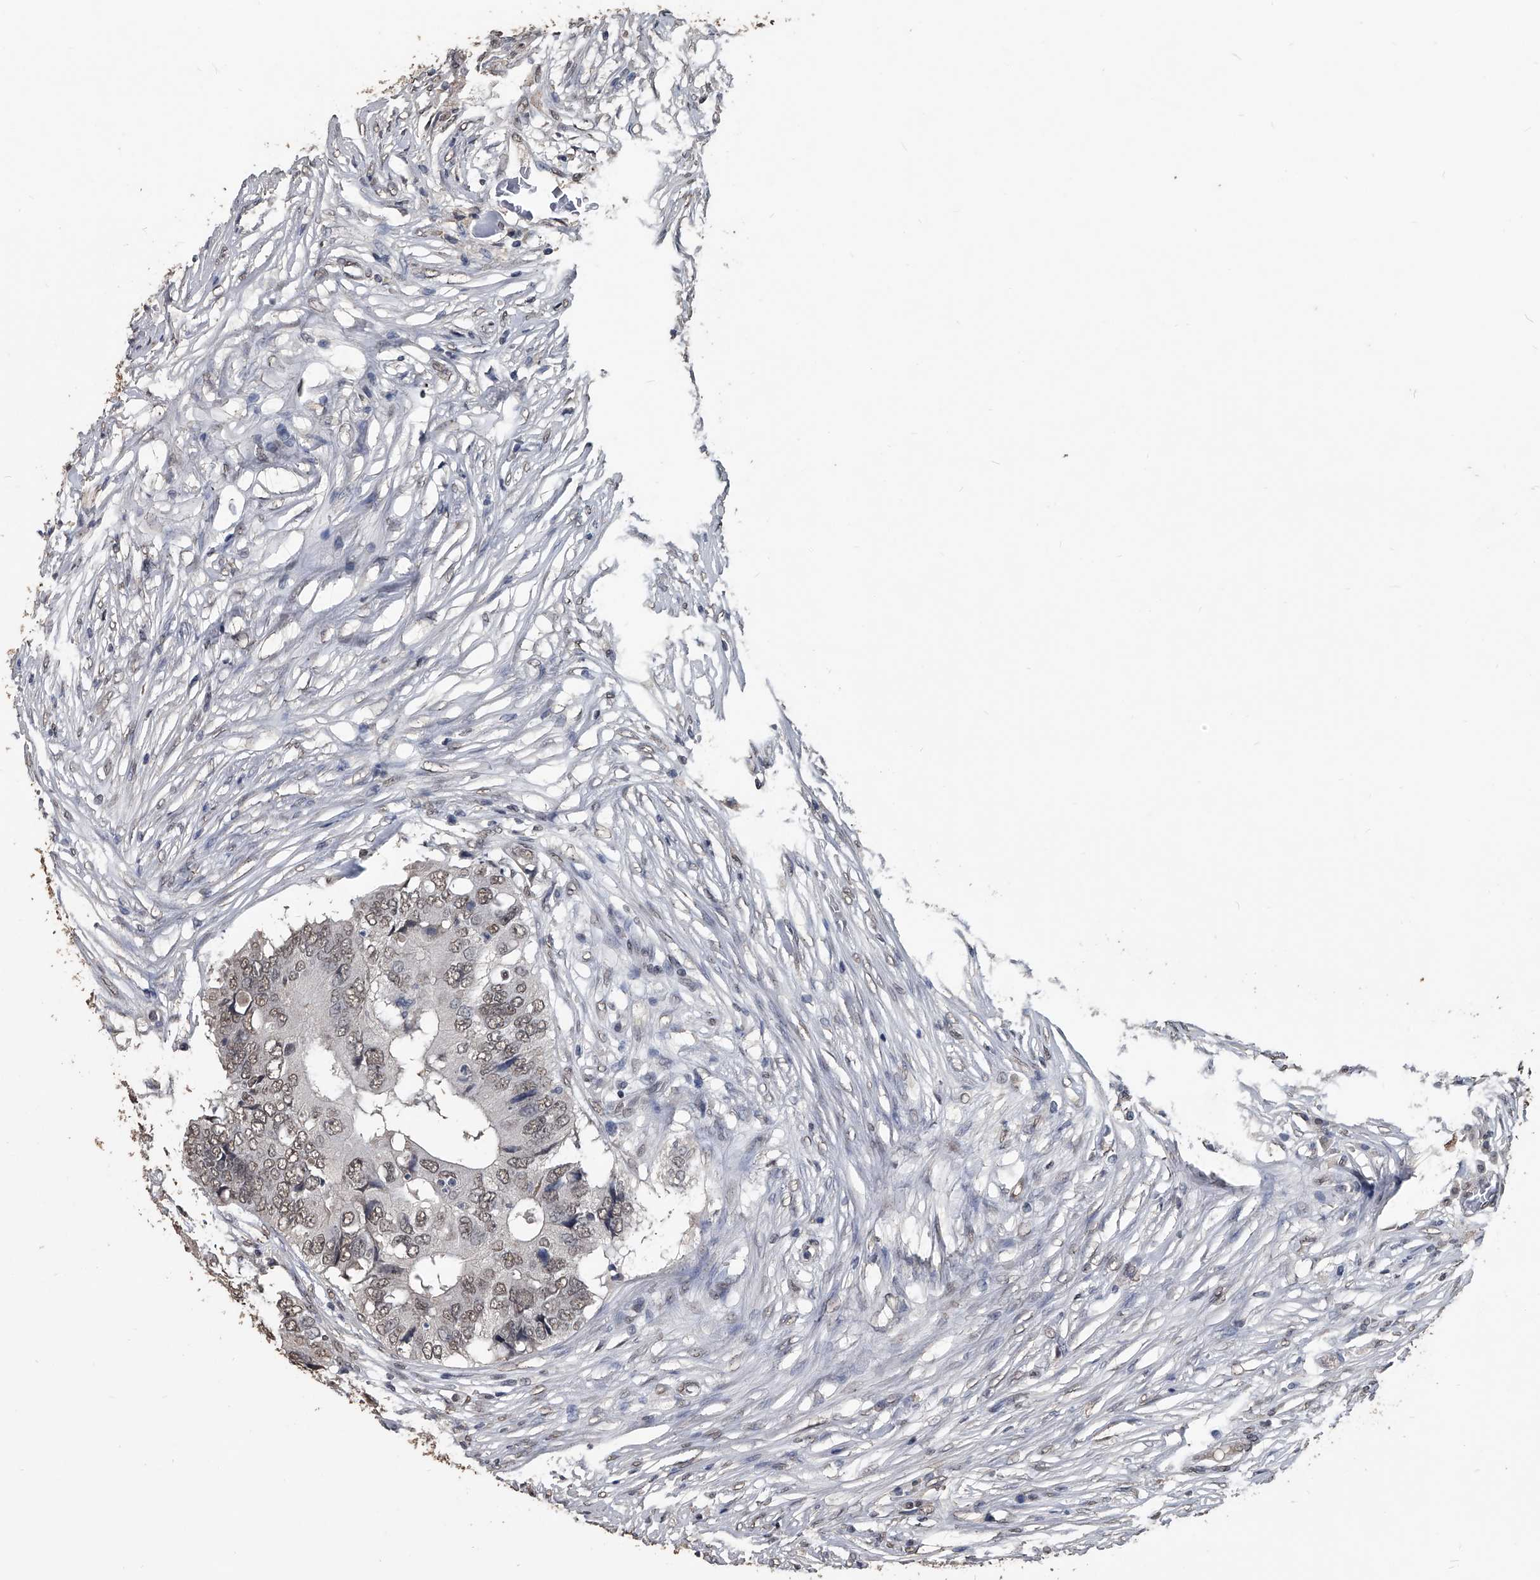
{"staining": {"intensity": "weak", "quantity": ">75%", "location": "nuclear"}, "tissue": "colorectal cancer", "cell_type": "Tumor cells", "image_type": "cancer", "snomed": [{"axis": "morphology", "description": "Adenocarcinoma, NOS"}, {"axis": "topography", "description": "Colon"}], "caption": "An image of human colorectal cancer (adenocarcinoma) stained for a protein reveals weak nuclear brown staining in tumor cells.", "gene": "MATR3", "patient": {"sex": "male", "age": 71}}